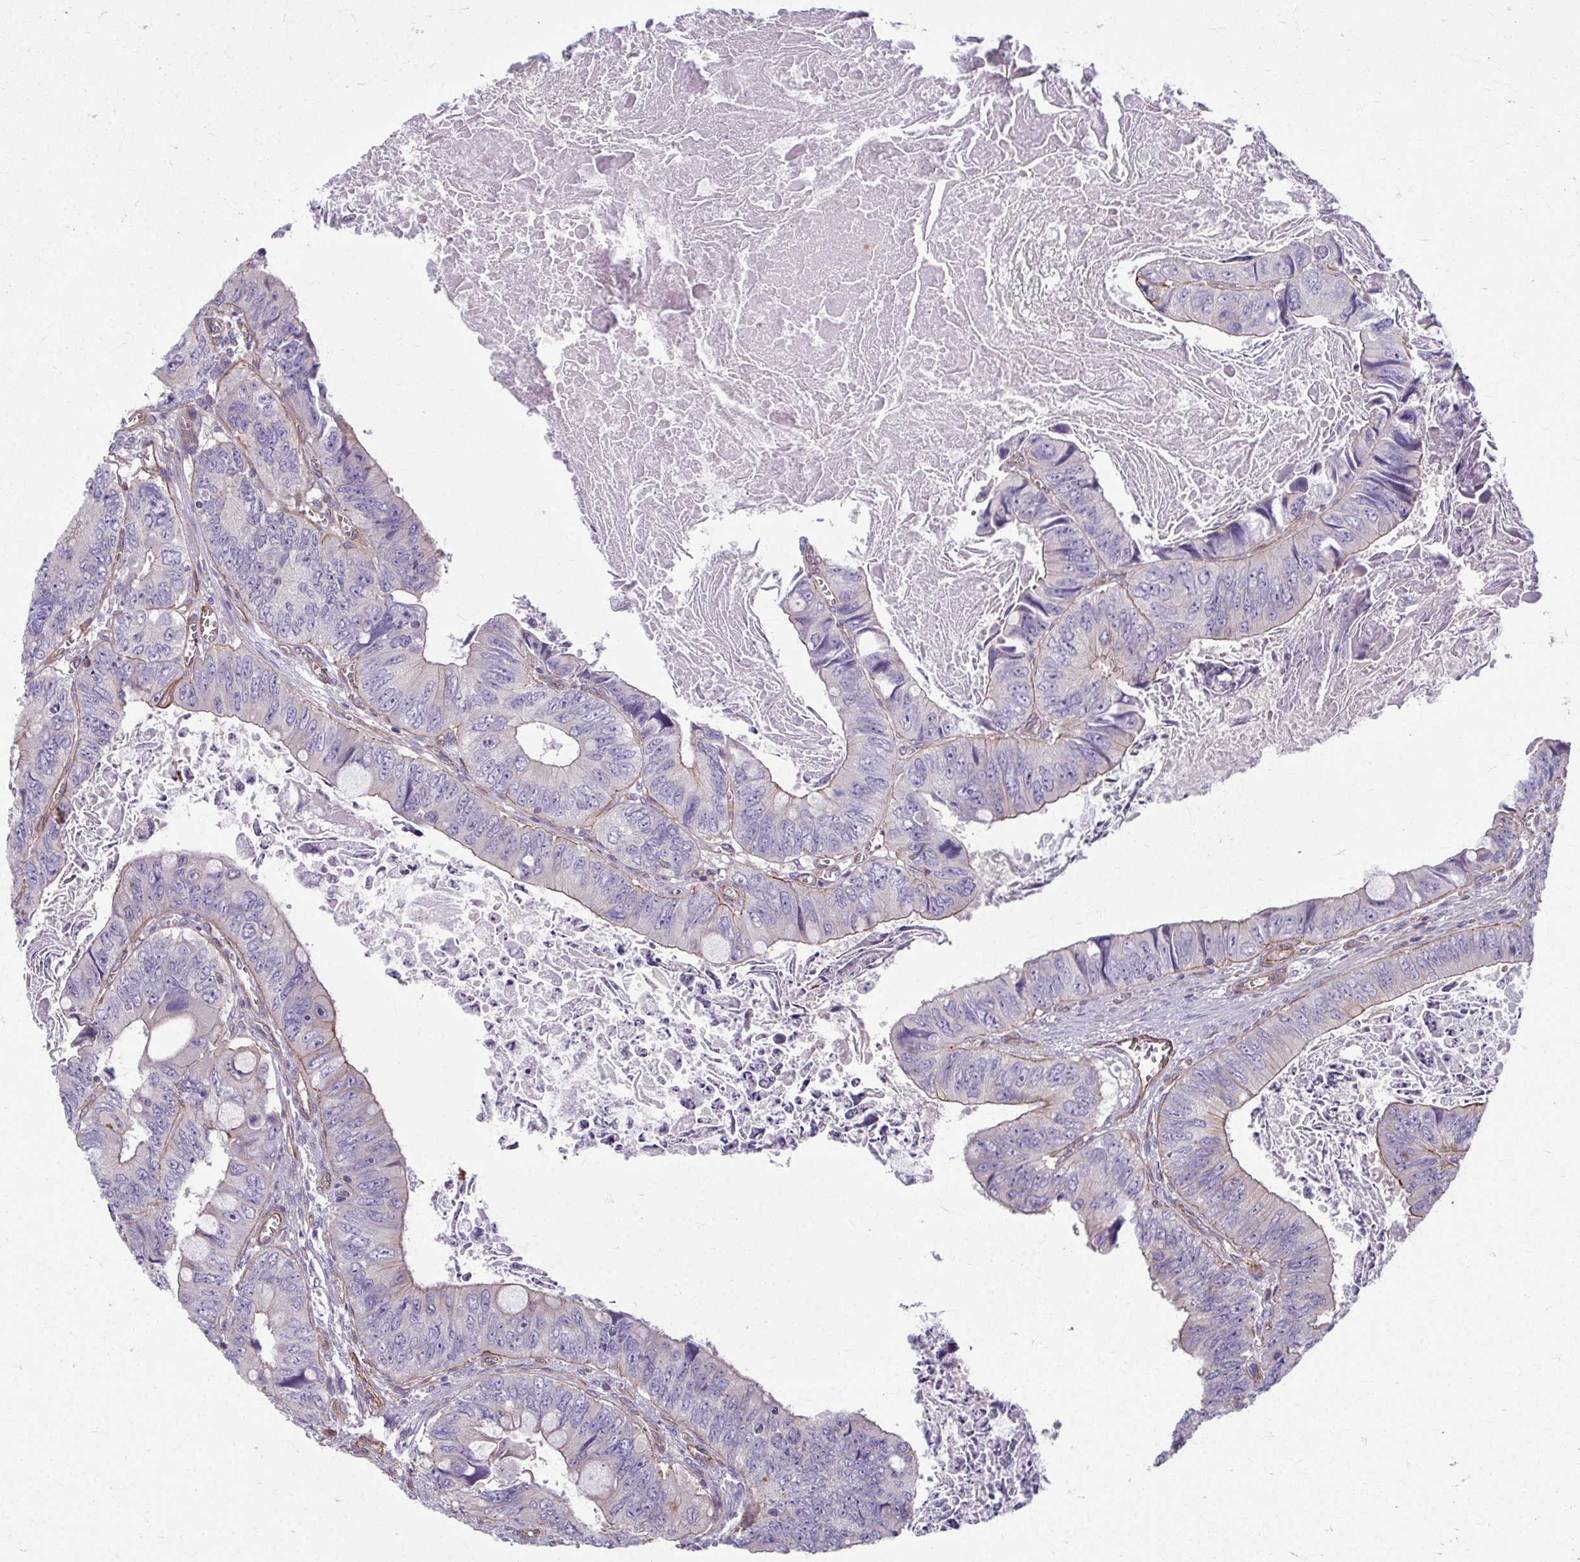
{"staining": {"intensity": "negative", "quantity": "none", "location": "none"}, "tissue": "colorectal cancer", "cell_type": "Tumor cells", "image_type": "cancer", "snomed": [{"axis": "morphology", "description": "Adenocarcinoma, NOS"}, {"axis": "topography", "description": "Colon"}], "caption": "An immunohistochemistry (IHC) photomicrograph of colorectal adenocarcinoma is shown. There is no staining in tumor cells of colorectal adenocarcinoma.", "gene": "EID2B", "patient": {"sex": "female", "age": 84}}